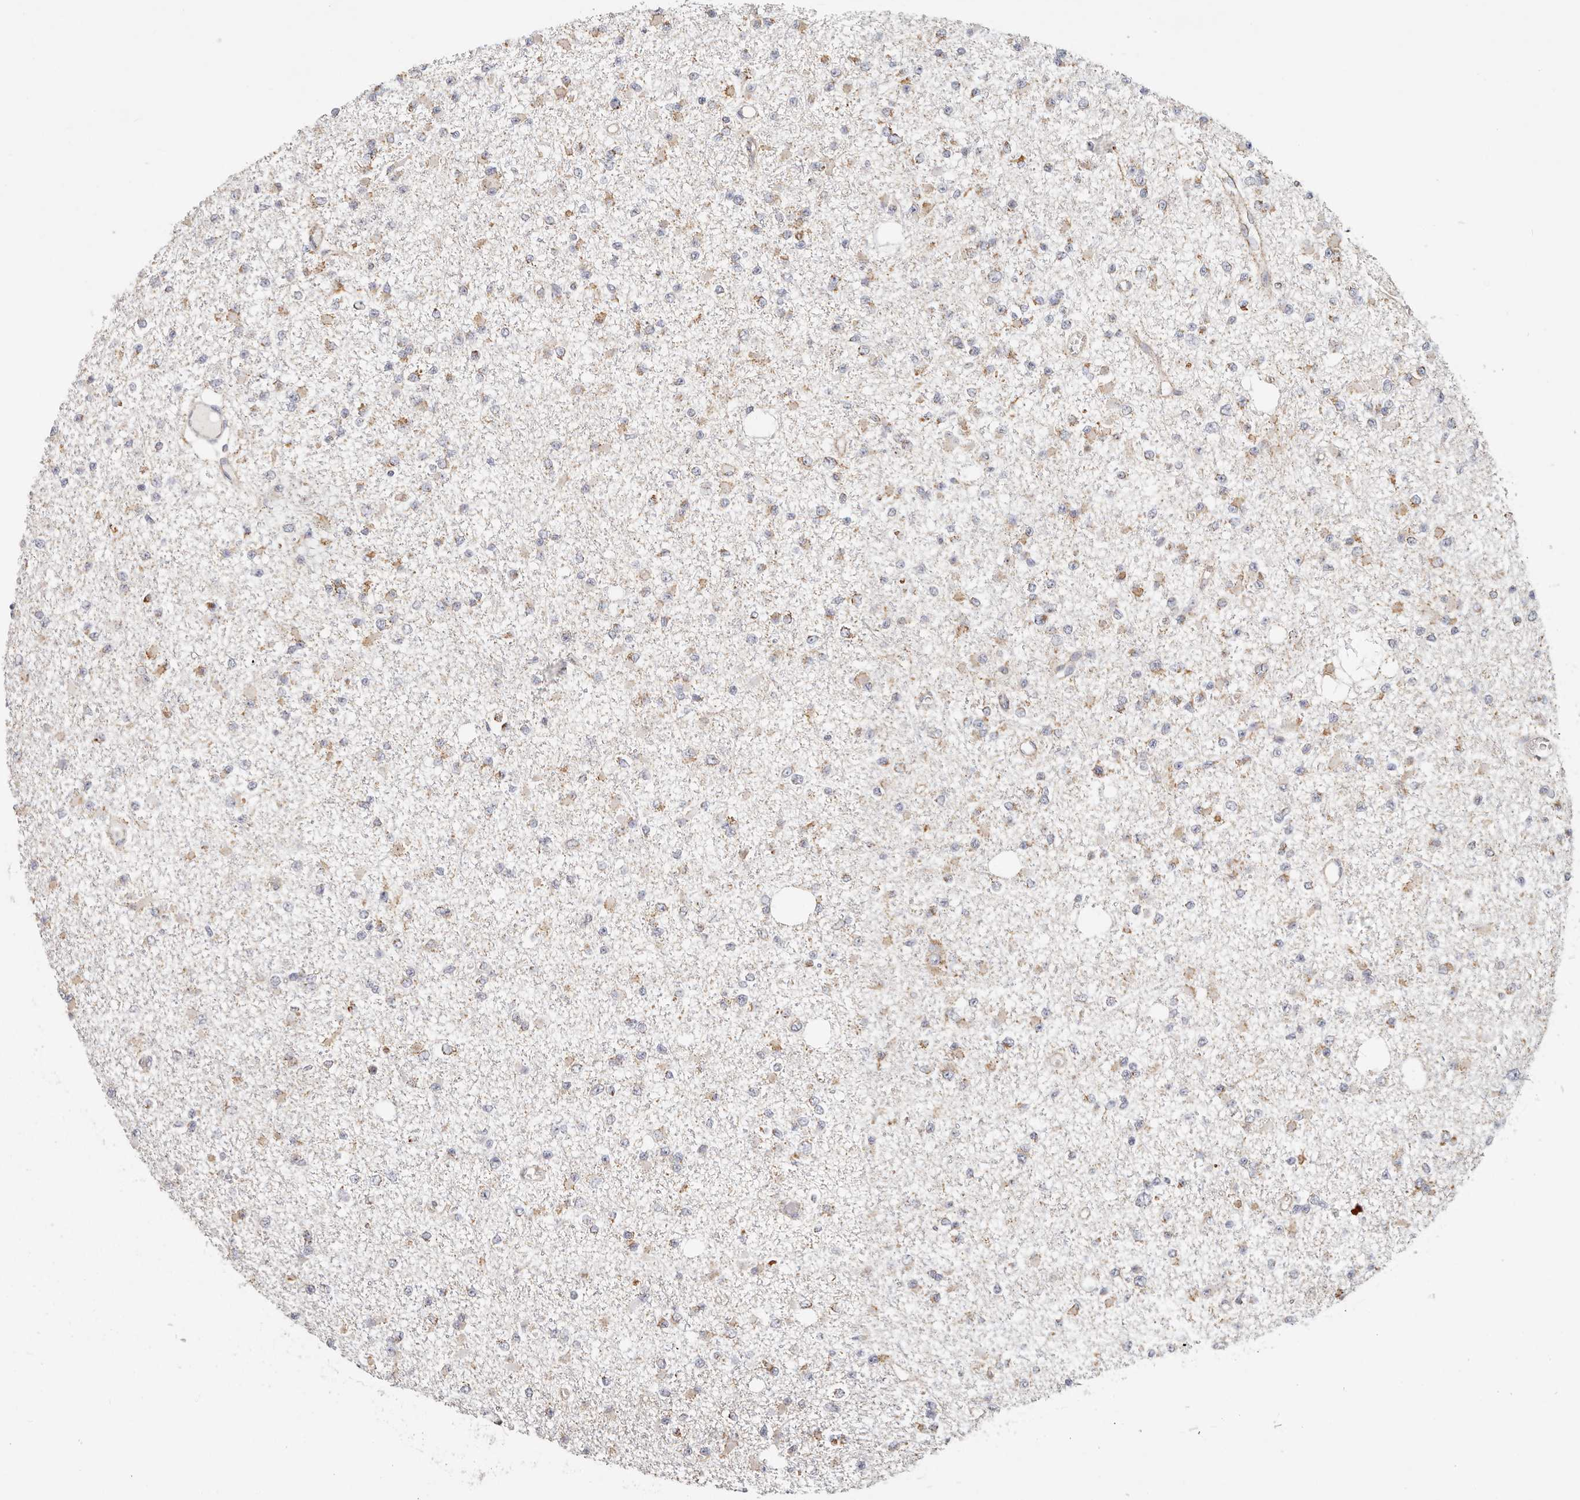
{"staining": {"intensity": "moderate", "quantity": "25%-75%", "location": "cytoplasmic/membranous"}, "tissue": "glioma", "cell_type": "Tumor cells", "image_type": "cancer", "snomed": [{"axis": "morphology", "description": "Glioma, malignant, Low grade"}, {"axis": "topography", "description": "Brain"}], "caption": "This photomicrograph exhibits IHC staining of human glioma, with medium moderate cytoplasmic/membranous expression in about 25%-75% of tumor cells.", "gene": "AFDN", "patient": {"sex": "female", "age": 22}}